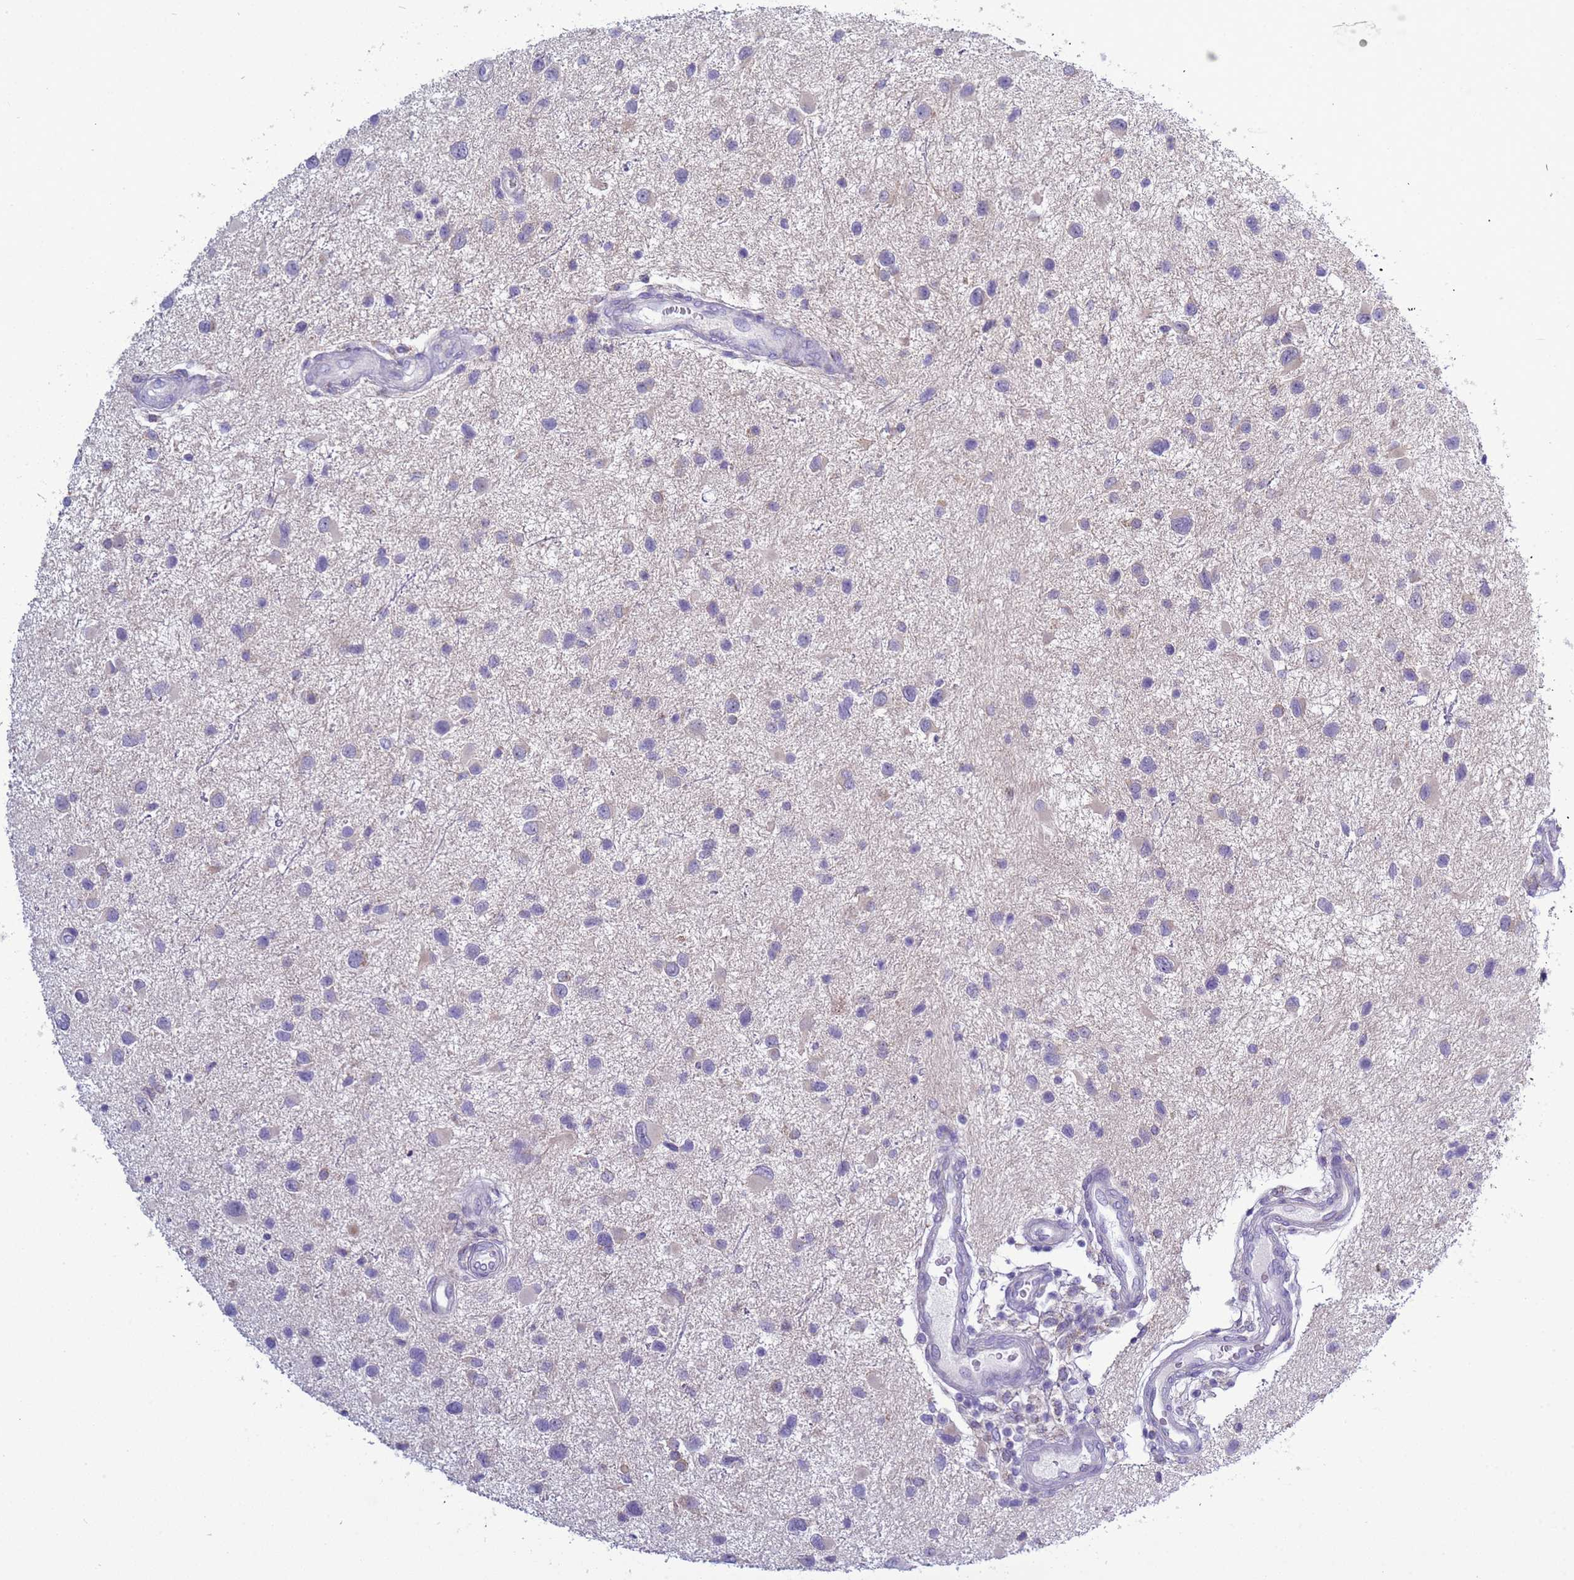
{"staining": {"intensity": "negative", "quantity": "none", "location": "none"}, "tissue": "glioma", "cell_type": "Tumor cells", "image_type": "cancer", "snomed": [{"axis": "morphology", "description": "Glioma, malignant, Low grade"}, {"axis": "topography", "description": "Brain"}], "caption": "Immunohistochemistry photomicrograph of human glioma stained for a protein (brown), which displays no staining in tumor cells. The staining was performed using DAB to visualize the protein expression in brown, while the nuclei were stained in blue with hematoxylin (Magnification: 20x).", "gene": "ABHD17B", "patient": {"sex": "female", "age": 32}}